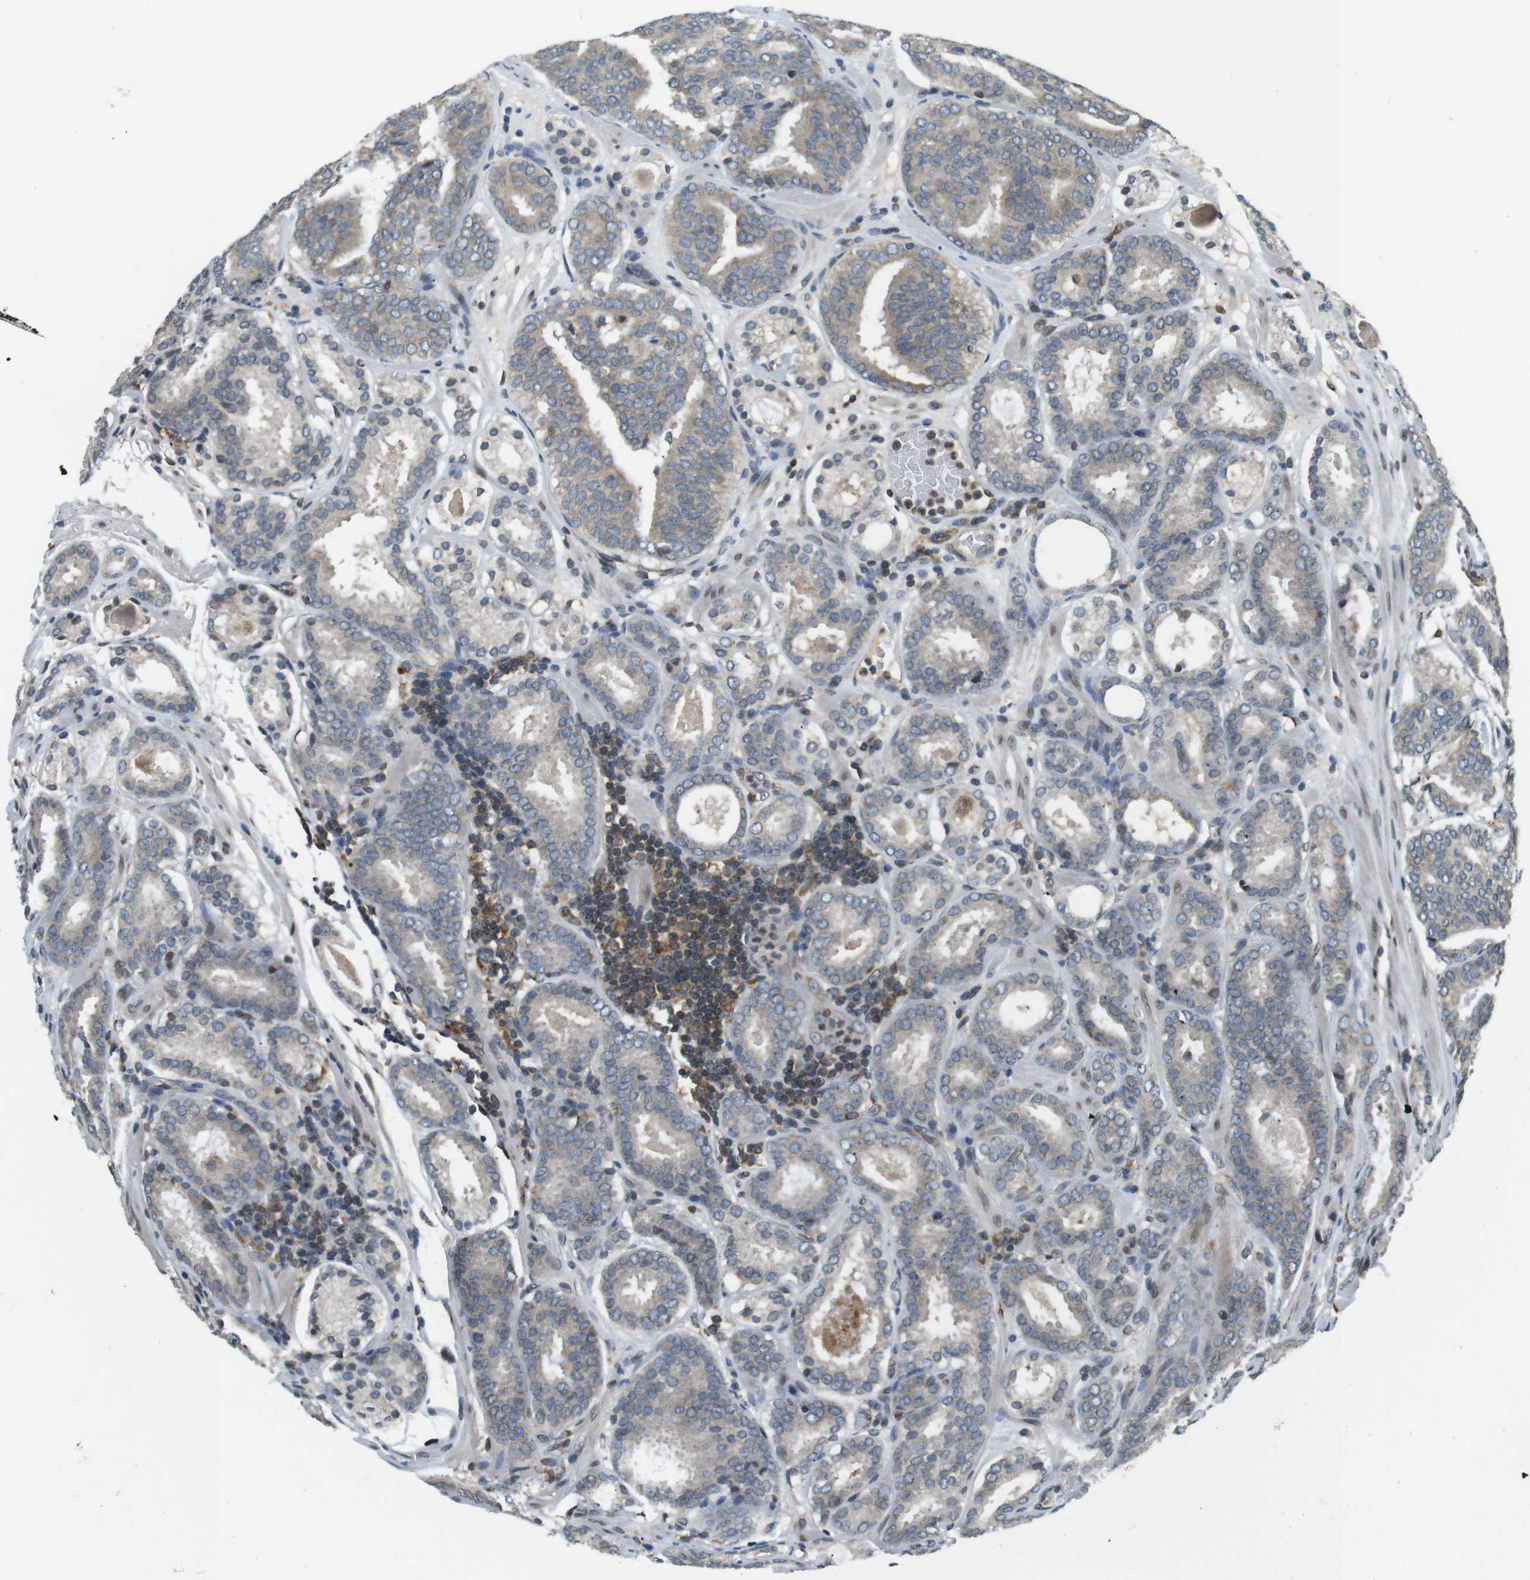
{"staining": {"intensity": "weak", "quantity": "<25%", "location": "cytoplasmic/membranous"}, "tissue": "prostate cancer", "cell_type": "Tumor cells", "image_type": "cancer", "snomed": [{"axis": "morphology", "description": "Adenocarcinoma, Low grade"}, {"axis": "topography", "description": "Prostate"}], "caption": "An immunohistochemistry photomicrograph of prostate cancer is shown. There is no staining in tumor cells of prostate cancer. (Brightfield microscopy of DAB (3,3'-diaminobenzidine) immunohistochemistry (IHC) at high magnification).", "gene": "TMX4", "patient": {"sex": "male", "age": 69}}